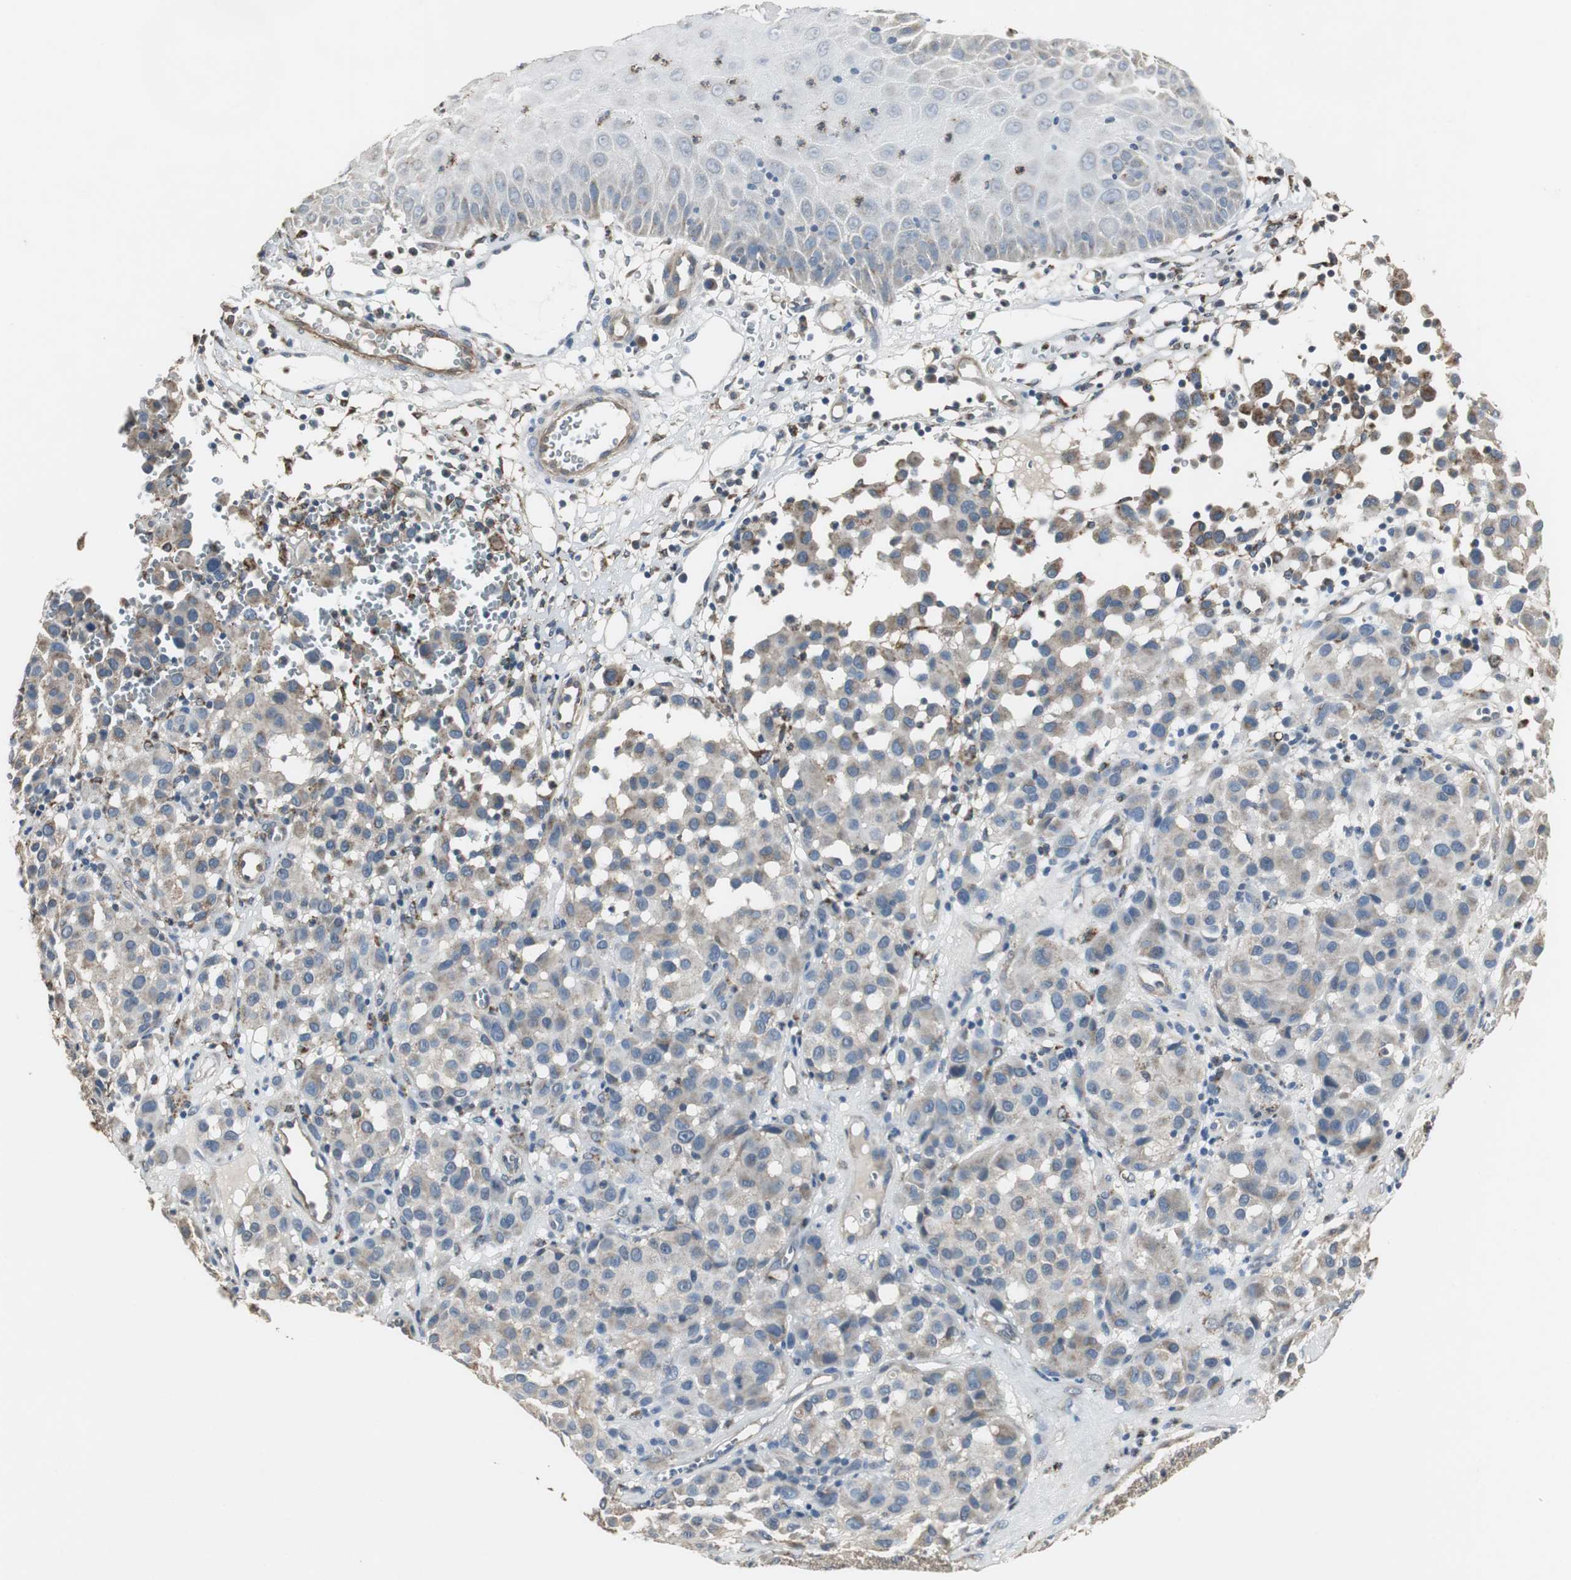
{"staining": {"intensity": "moderate", "quantity": ">75%", "location": "cytoplasmic/membranous"}, "tissue": "melanoma", "cell_type": "Tumor cells", "image_type": "cancer", "snomed": [{"axis": "morphology", "description": "Malignant melanoma, NOS"}, {"axis": "topography", "description": "Skin"}], "caption": "This image exhibits malignant melanoma stained with IHC to label a protein in brown. The cytoplasmic/membranous of tumor cells show moderate positivity for the protein. Nuclei are counter-stained blue.", "gene": "JTB", "patient": {"sex": "female", "age": 21}}